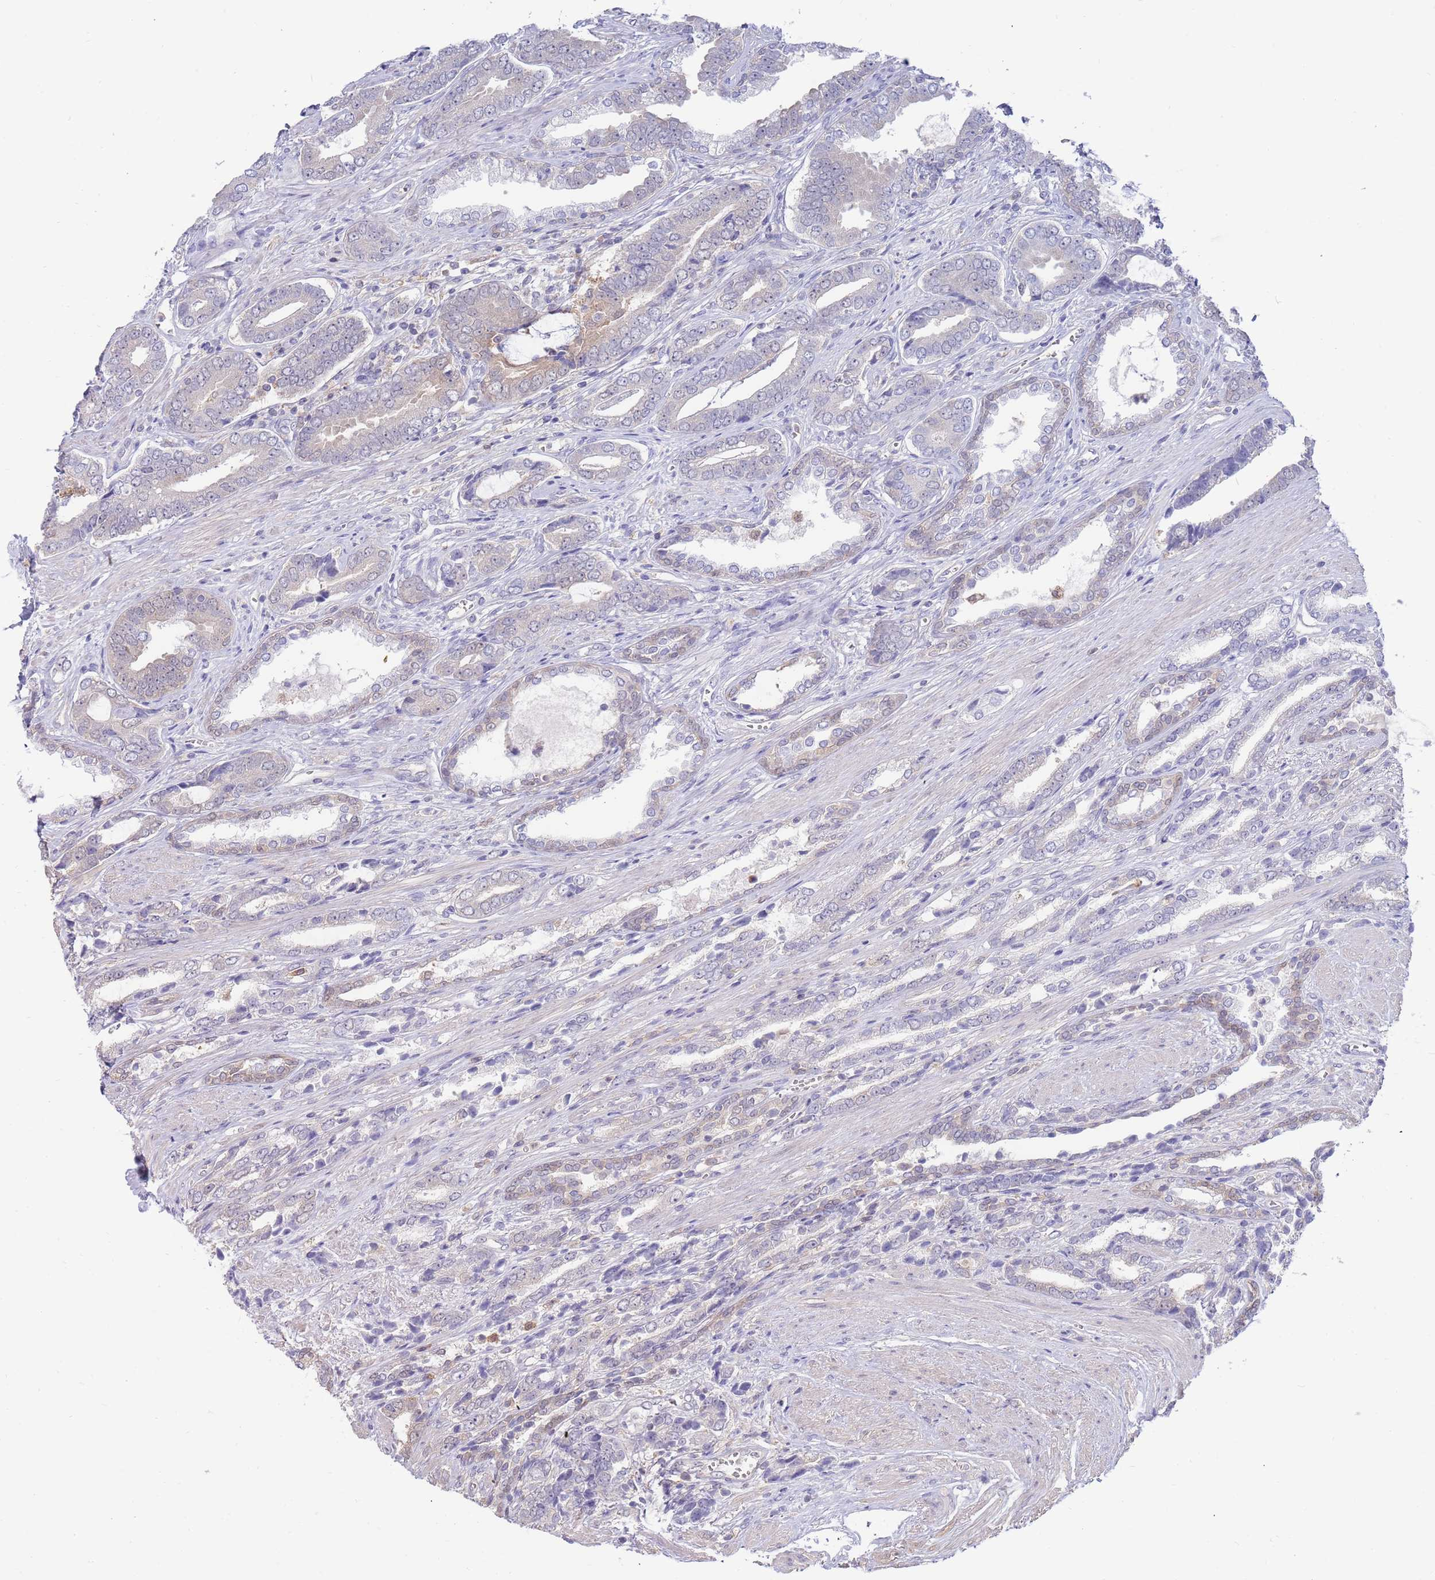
{"staining": {"intensity": "weak", "quantity": "<25%", "location": "cytoplasmic/membranous"}, "tissue": "prostate cancer", "cell_type": "Tumor cells", "image_type": "cancer", "snomed": [{"axis": "morphology", "description": "Adenocarcinoma, NOS"}, {"axis": "topography", "description": "Prostate and seminal vesicle, NOS"}], "caption": "Protein analysis of prostate cancer exhibits no significant positivity in tumor cells.", "gene": "AP5S1", "patient": {"sex": "male", "age": 76}}